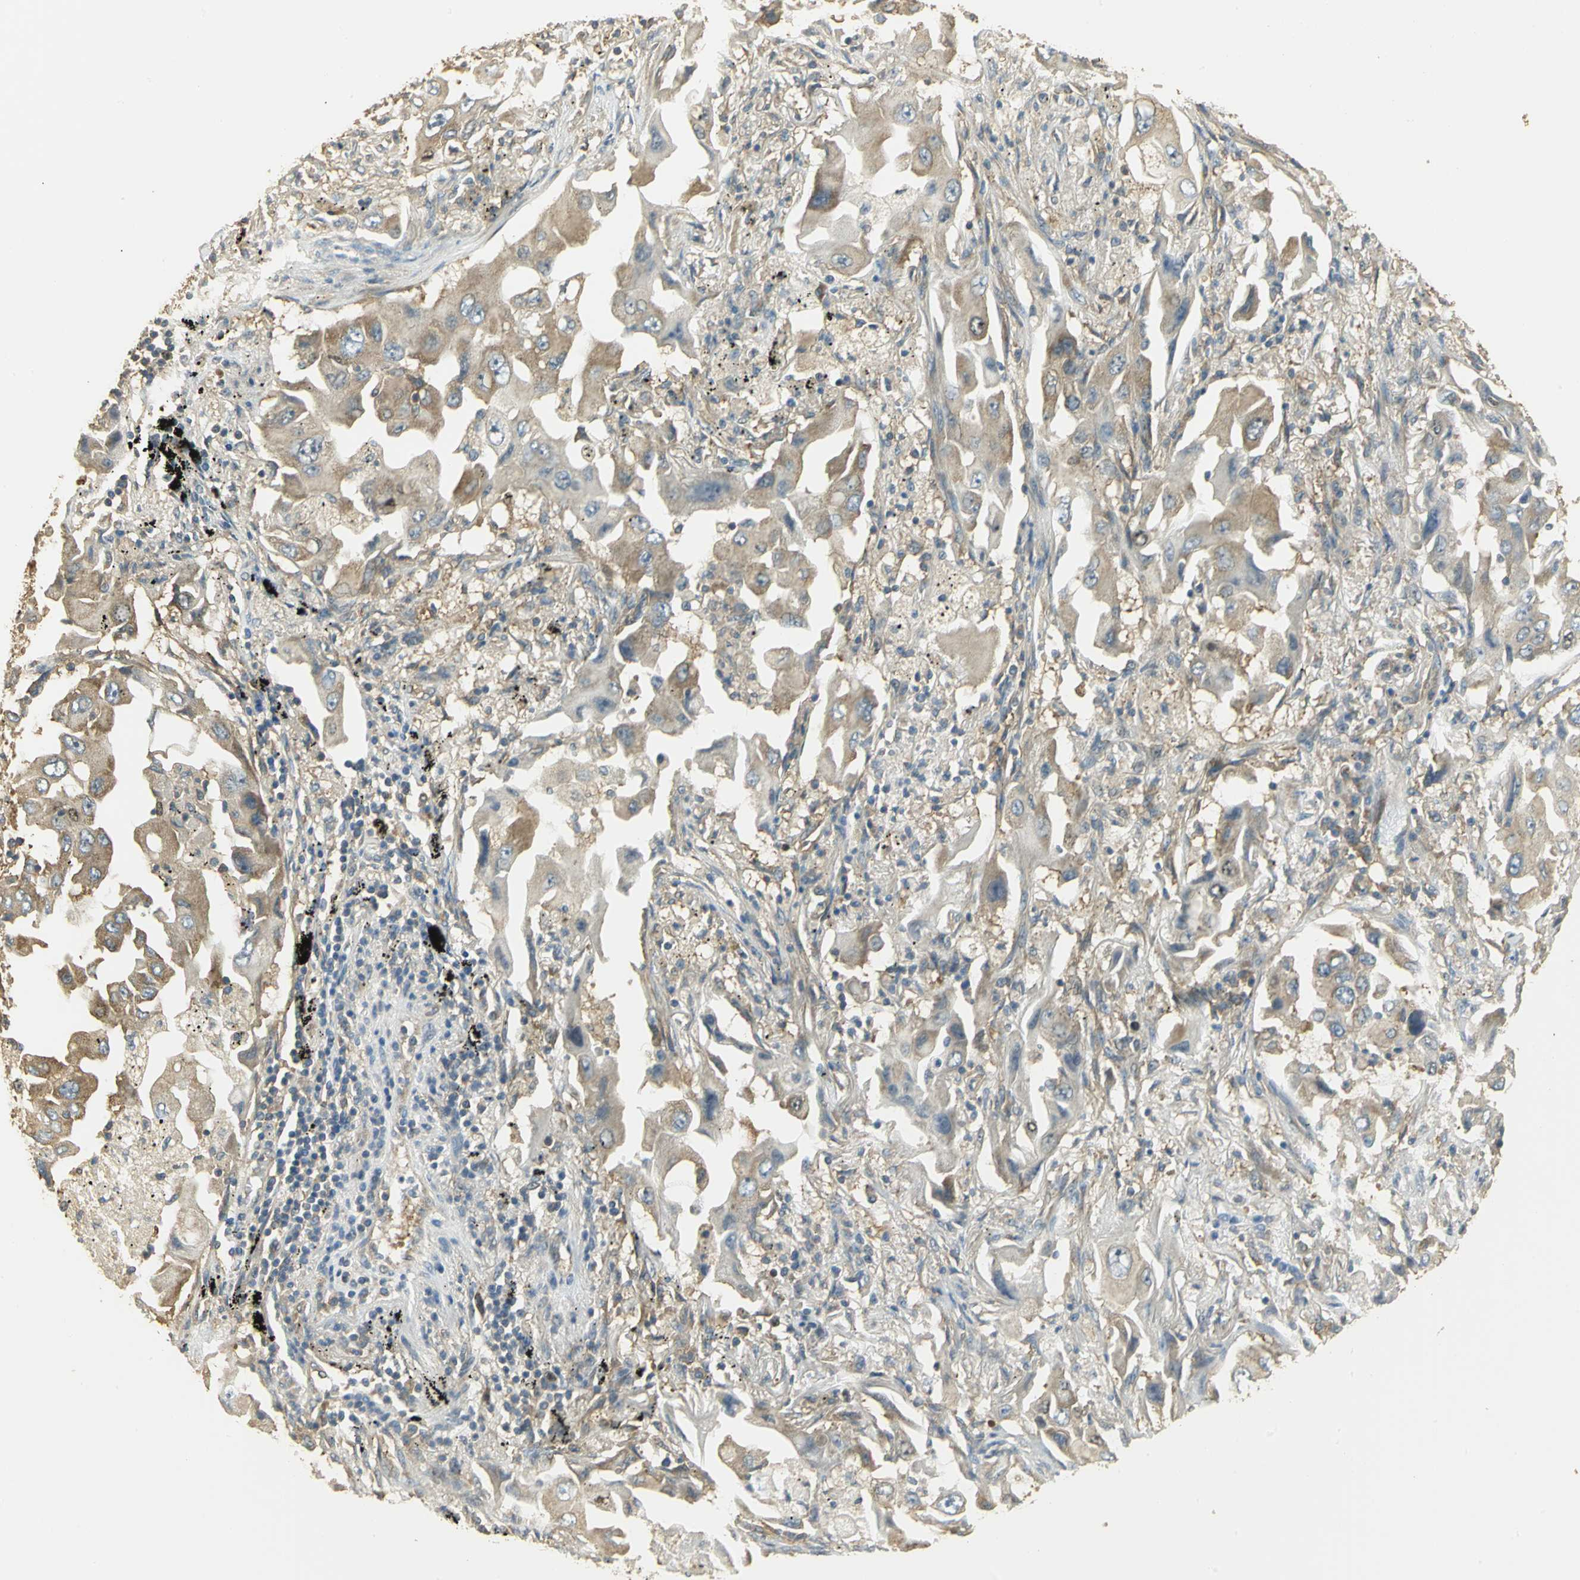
{"staining": {"intensity": "moderate", "quantity": ">75%", "location": "cytoplasmic/membranous"}, "tissue": "lung cancer", "cell_type": "Tumor cells", "image_type": "cancer", "snomed": [{"axis": "morphology", "description": "Adenocarcinoma, NOS"}, {"axis": "topography", "description": "Lung"}], "caption": "A high-resolution histopathology image shows immunohistochemistry staining of lung adenocarcinoma, which reveals moderate cytoplasmic/membranous expression in about >75% of tumor cells.", "gene": "RARS1", "patient": {"sex": "female", "age": 65}}